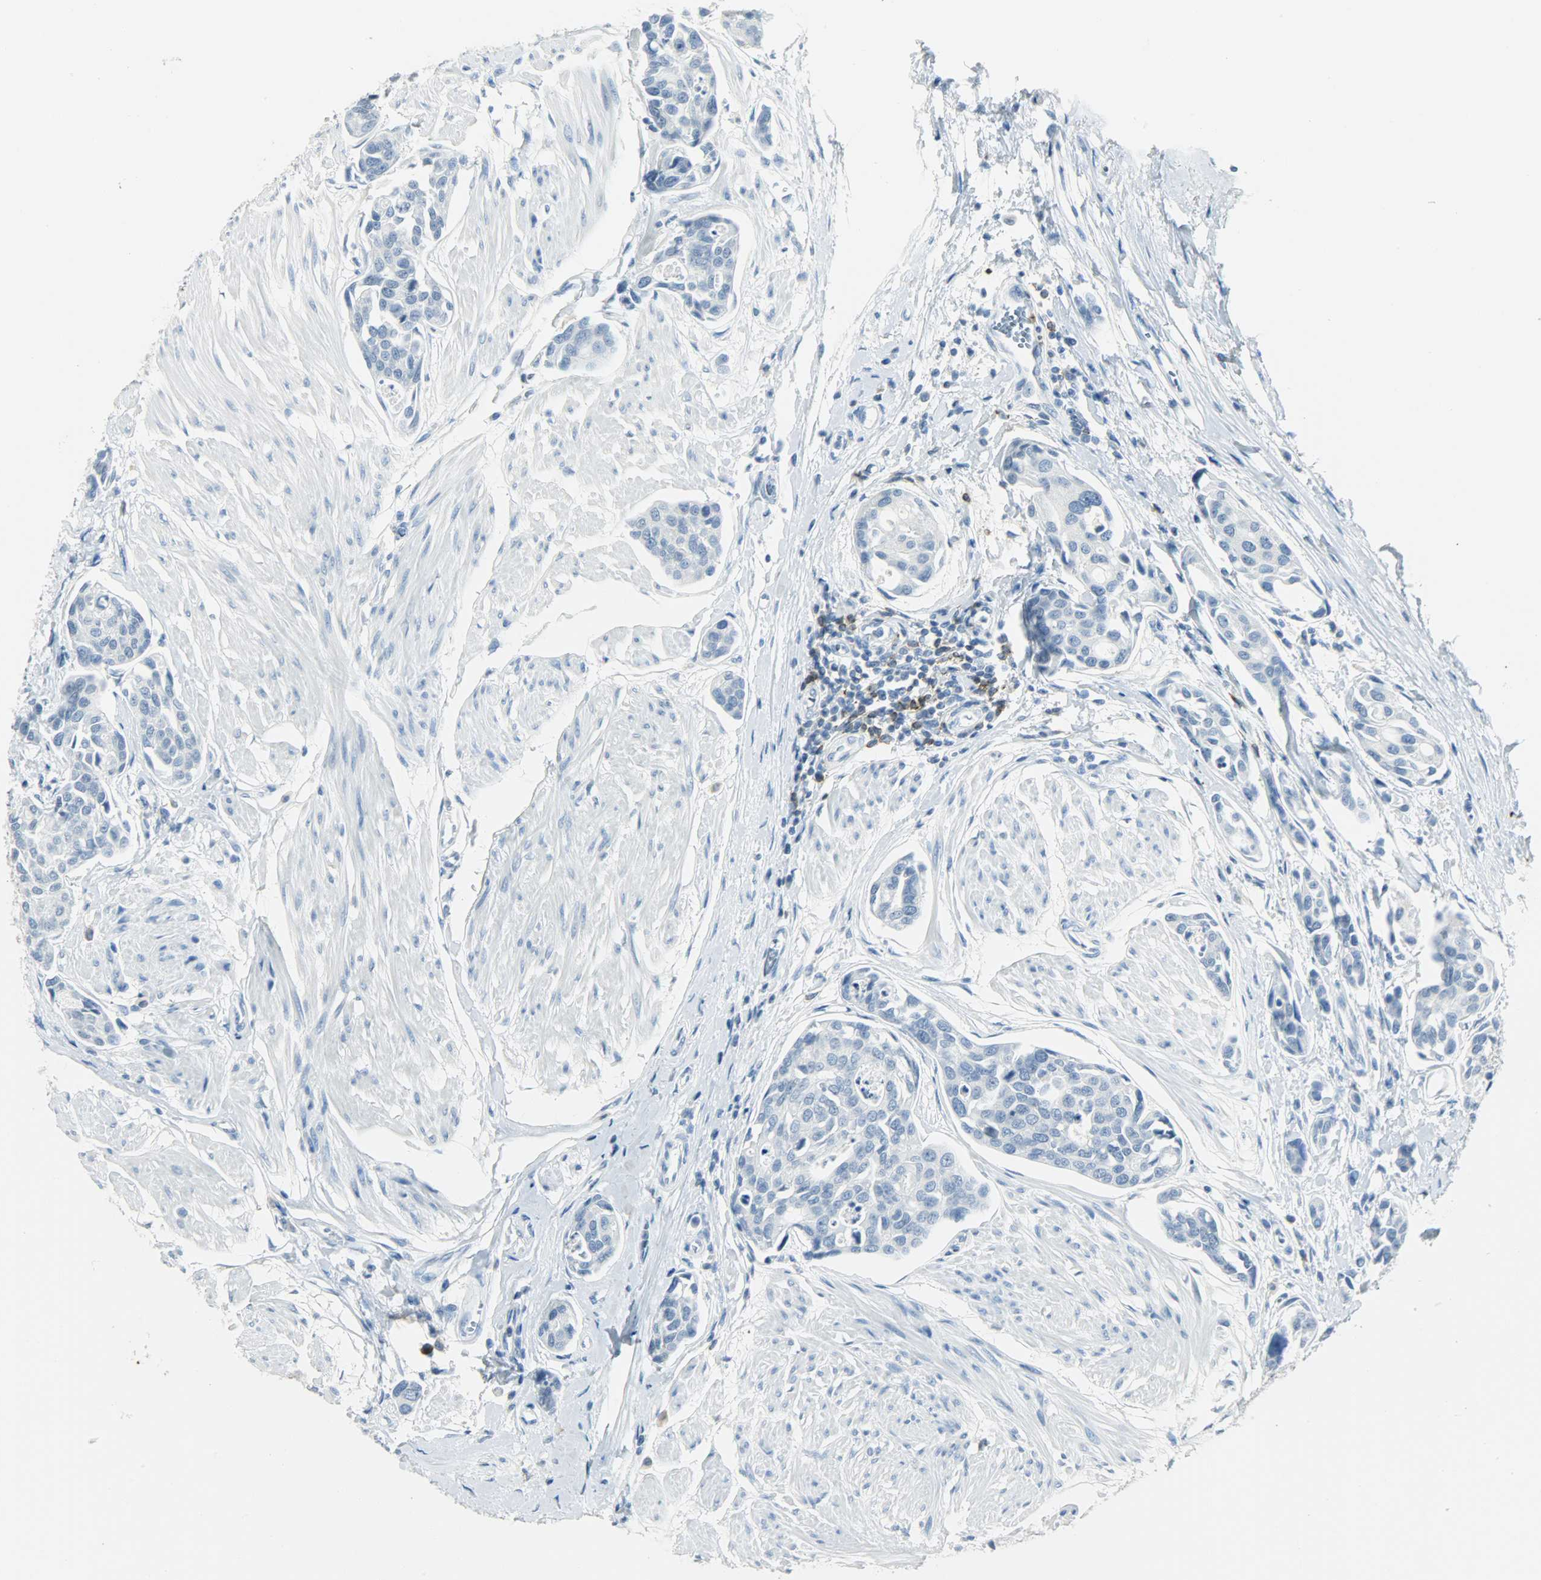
{"staining": {"intensity": "negative", "quantity": "none", "location": "none"}, "tissue": "urothelial cancer", "cell_type": "Tumor cells", "image_type": "cancer", "snomed": [{"axis": "morphology", "description": "Urothelial carcinoma, High grade"}, {"axis": "topography", "description": "Urinary bladder"}], "caption": "Human urothelial cancer stained for a protein using immunohistochemistry (IHC) shows no staining in tumor cells.", "gene": "PTPN6", "patient": {"sex": "male", "age": 78}}